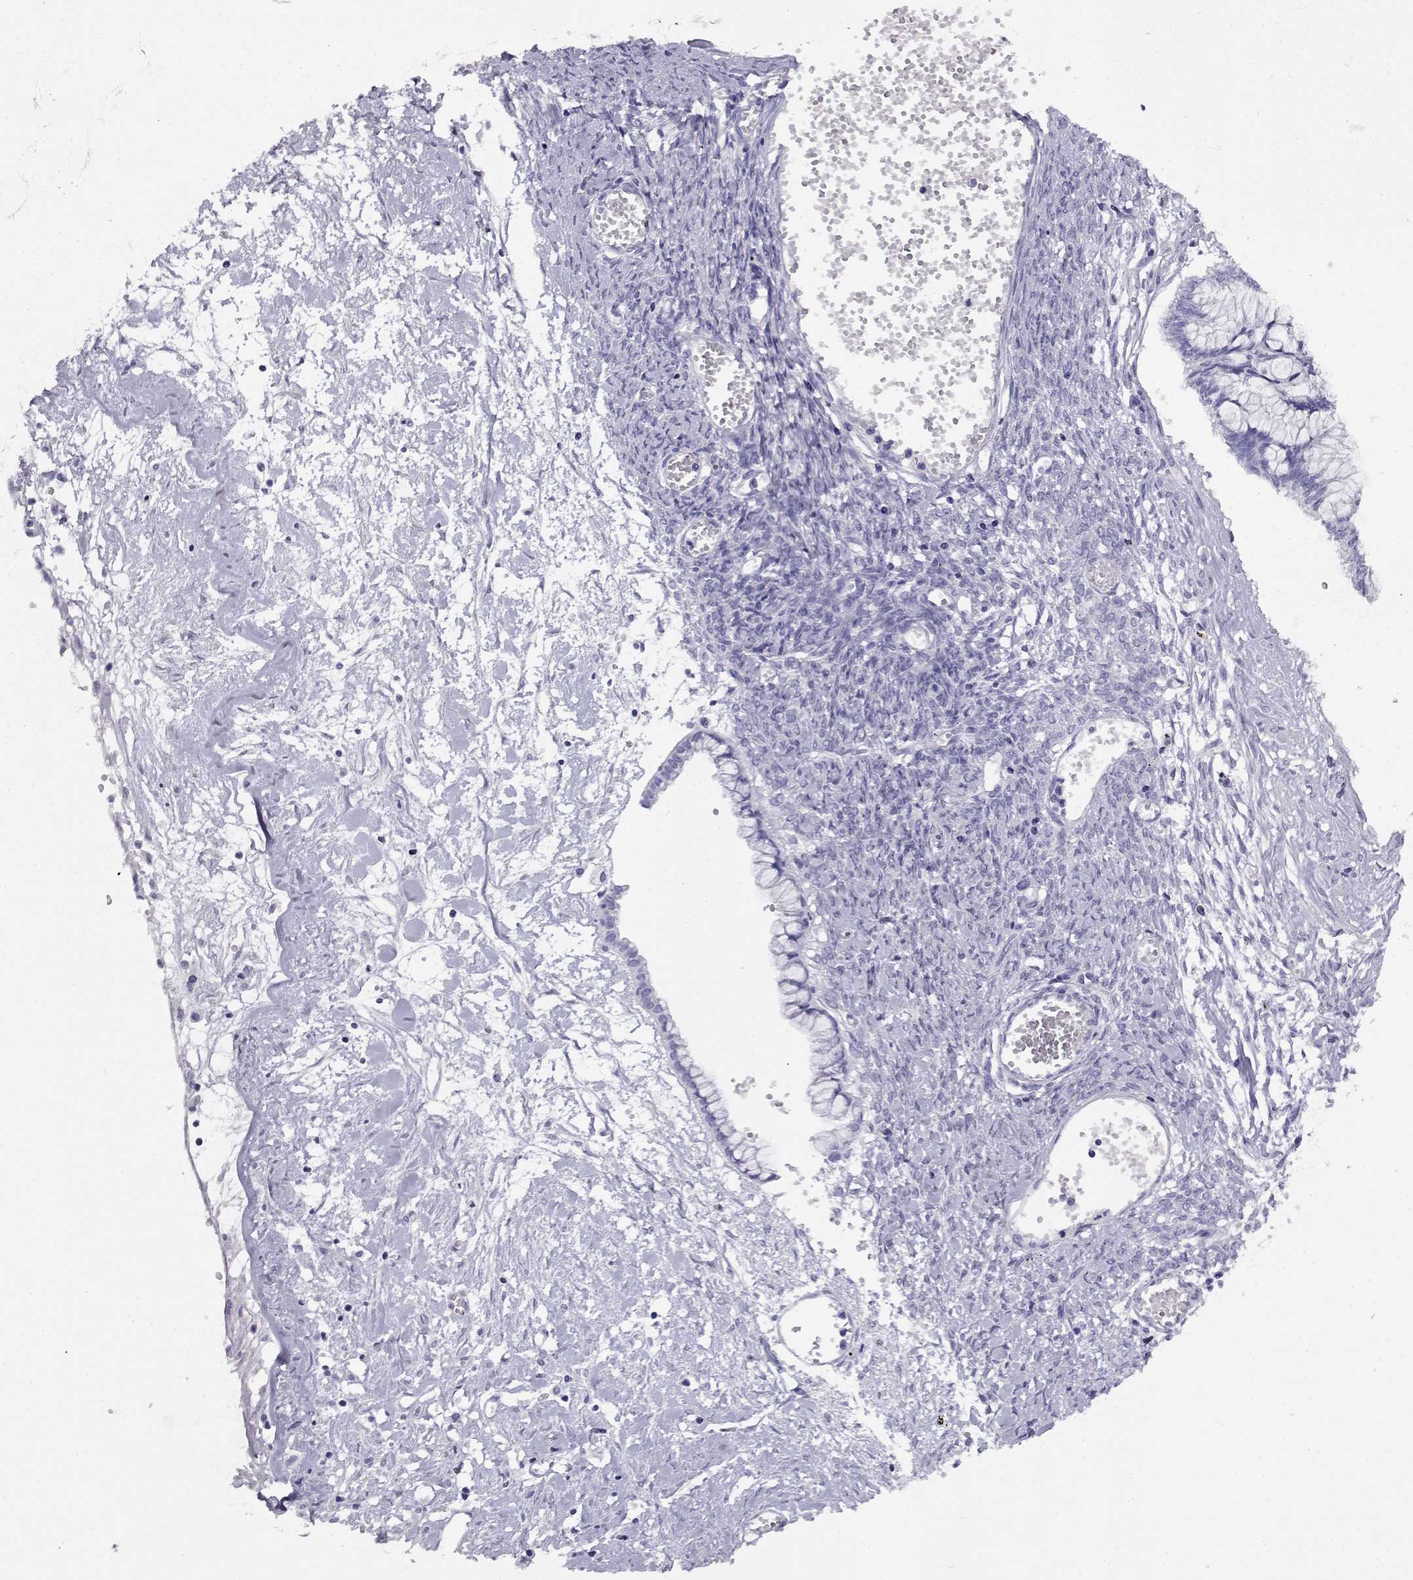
{"staining": {"intensity": "negative", "quantity": "none", "location": "none"}, "tissue": "ovarian cancer", "cell_type": "Tumor cells", "image_type": "cancer", "snomed": [{"axis": "morphology", "description": "Cystadenocarcinoma, mucinous, NOS"}, {"axis": "topography", "description": "Ovary"}], "caption": "IHC of ovarian cancer (mucinous cystadenocarcinoma) shows no staining in tumor cells.", "gene": "CABS1", "patient": {"sex": "female", "age": 67}}